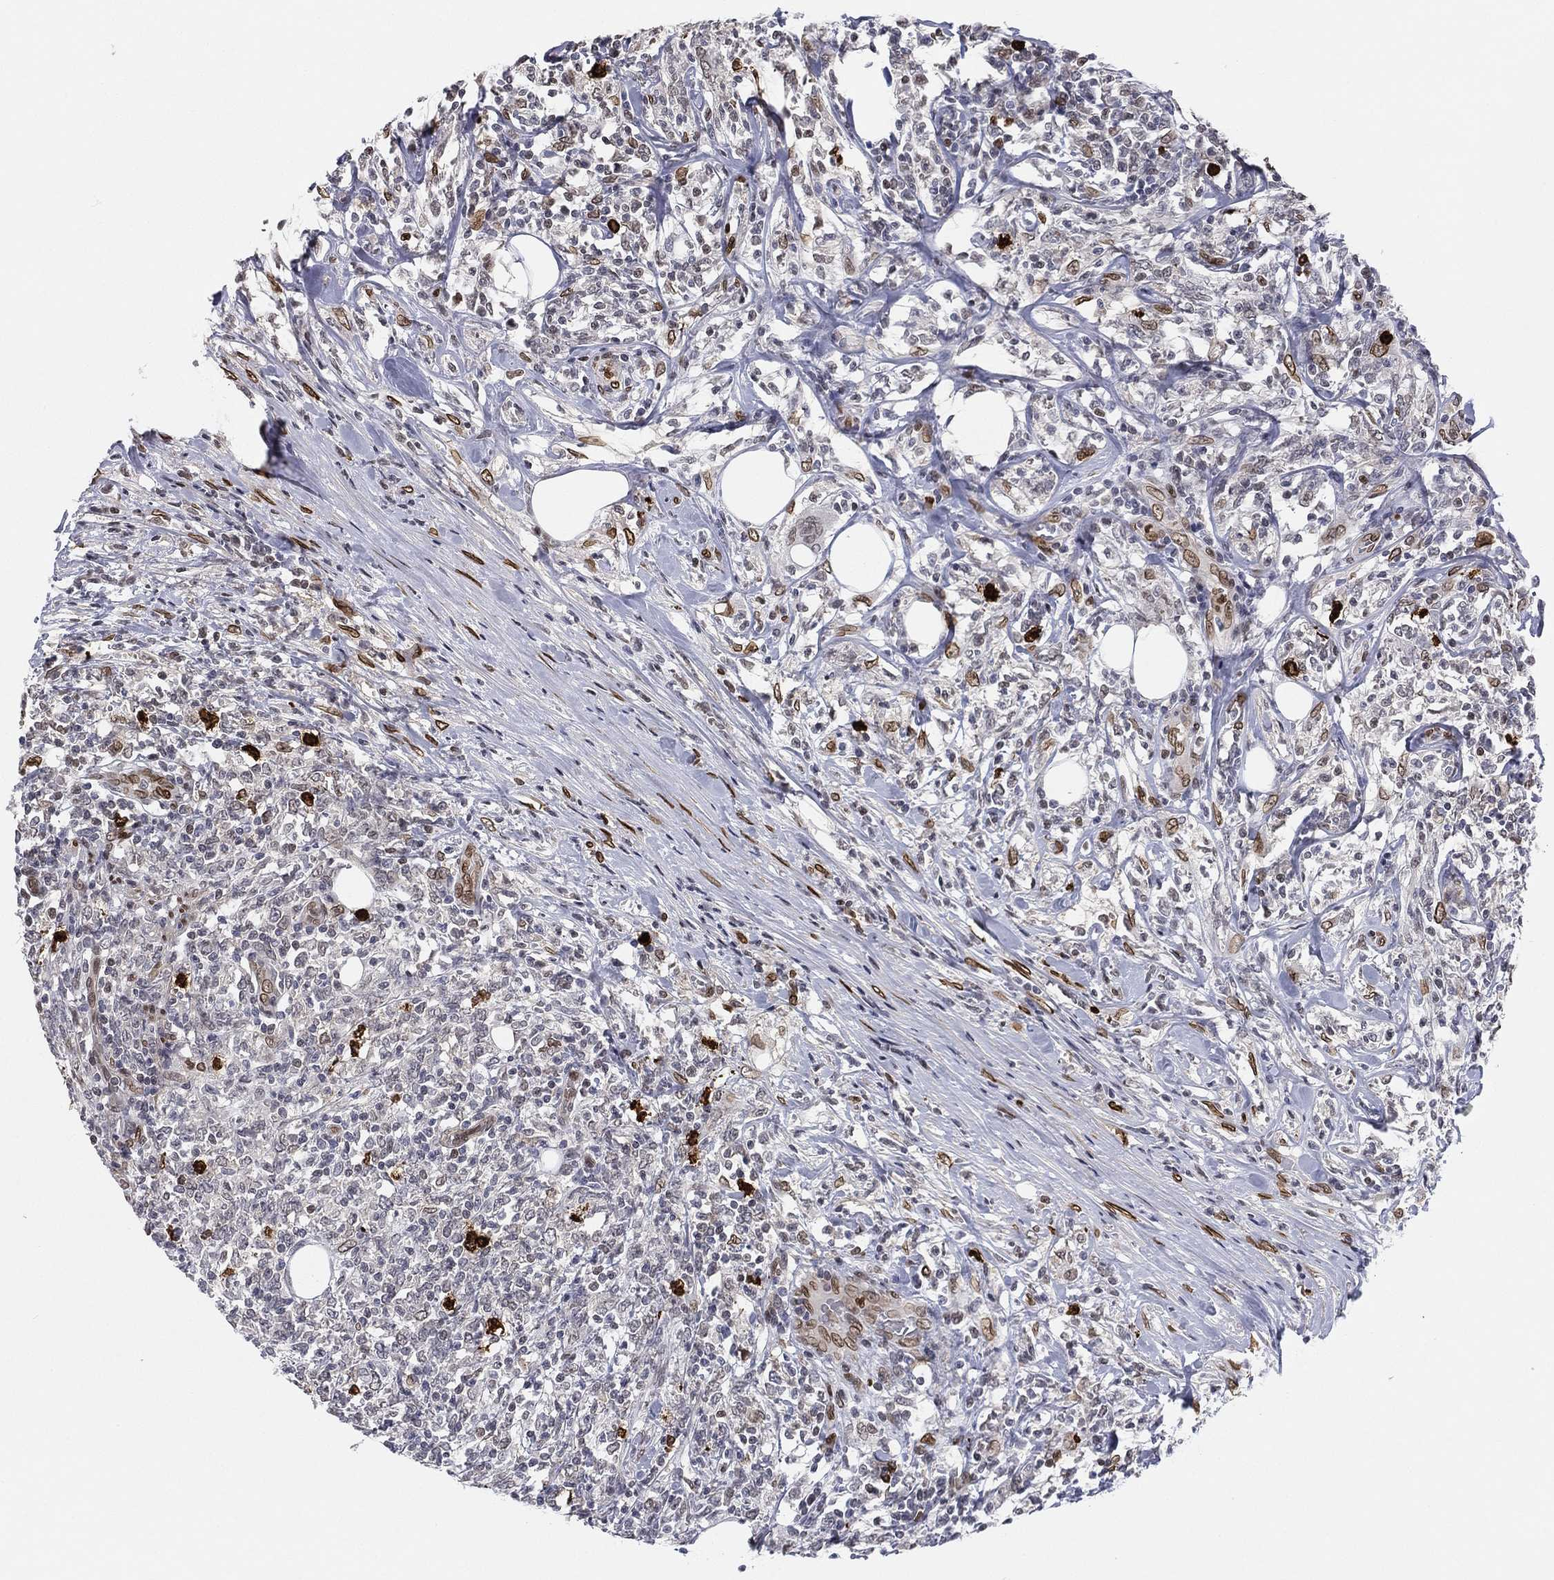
{"staining": {"intensity": "moderate", "quantity": "25%-75%", "location": "nuclear"}, "tissue": "lymphoma", "cell_type": "Tumor cells", "image_type": "cancer", "snomed": [{"axis": "morphology", "description": "Malignant lymphoma, non-Hodgkin's type, High grade"}, {"axis": "topography", "description": "Lymph node"}], "caption": "Tumor cells exhibit medium levels of moderate nuclear positivity in about 25%-75% of cells in high-grade malignant lymphoma, non-Hodgkin's type.", "gene": "LMNB1", "patient": {"sex": "female", "age": 84}}